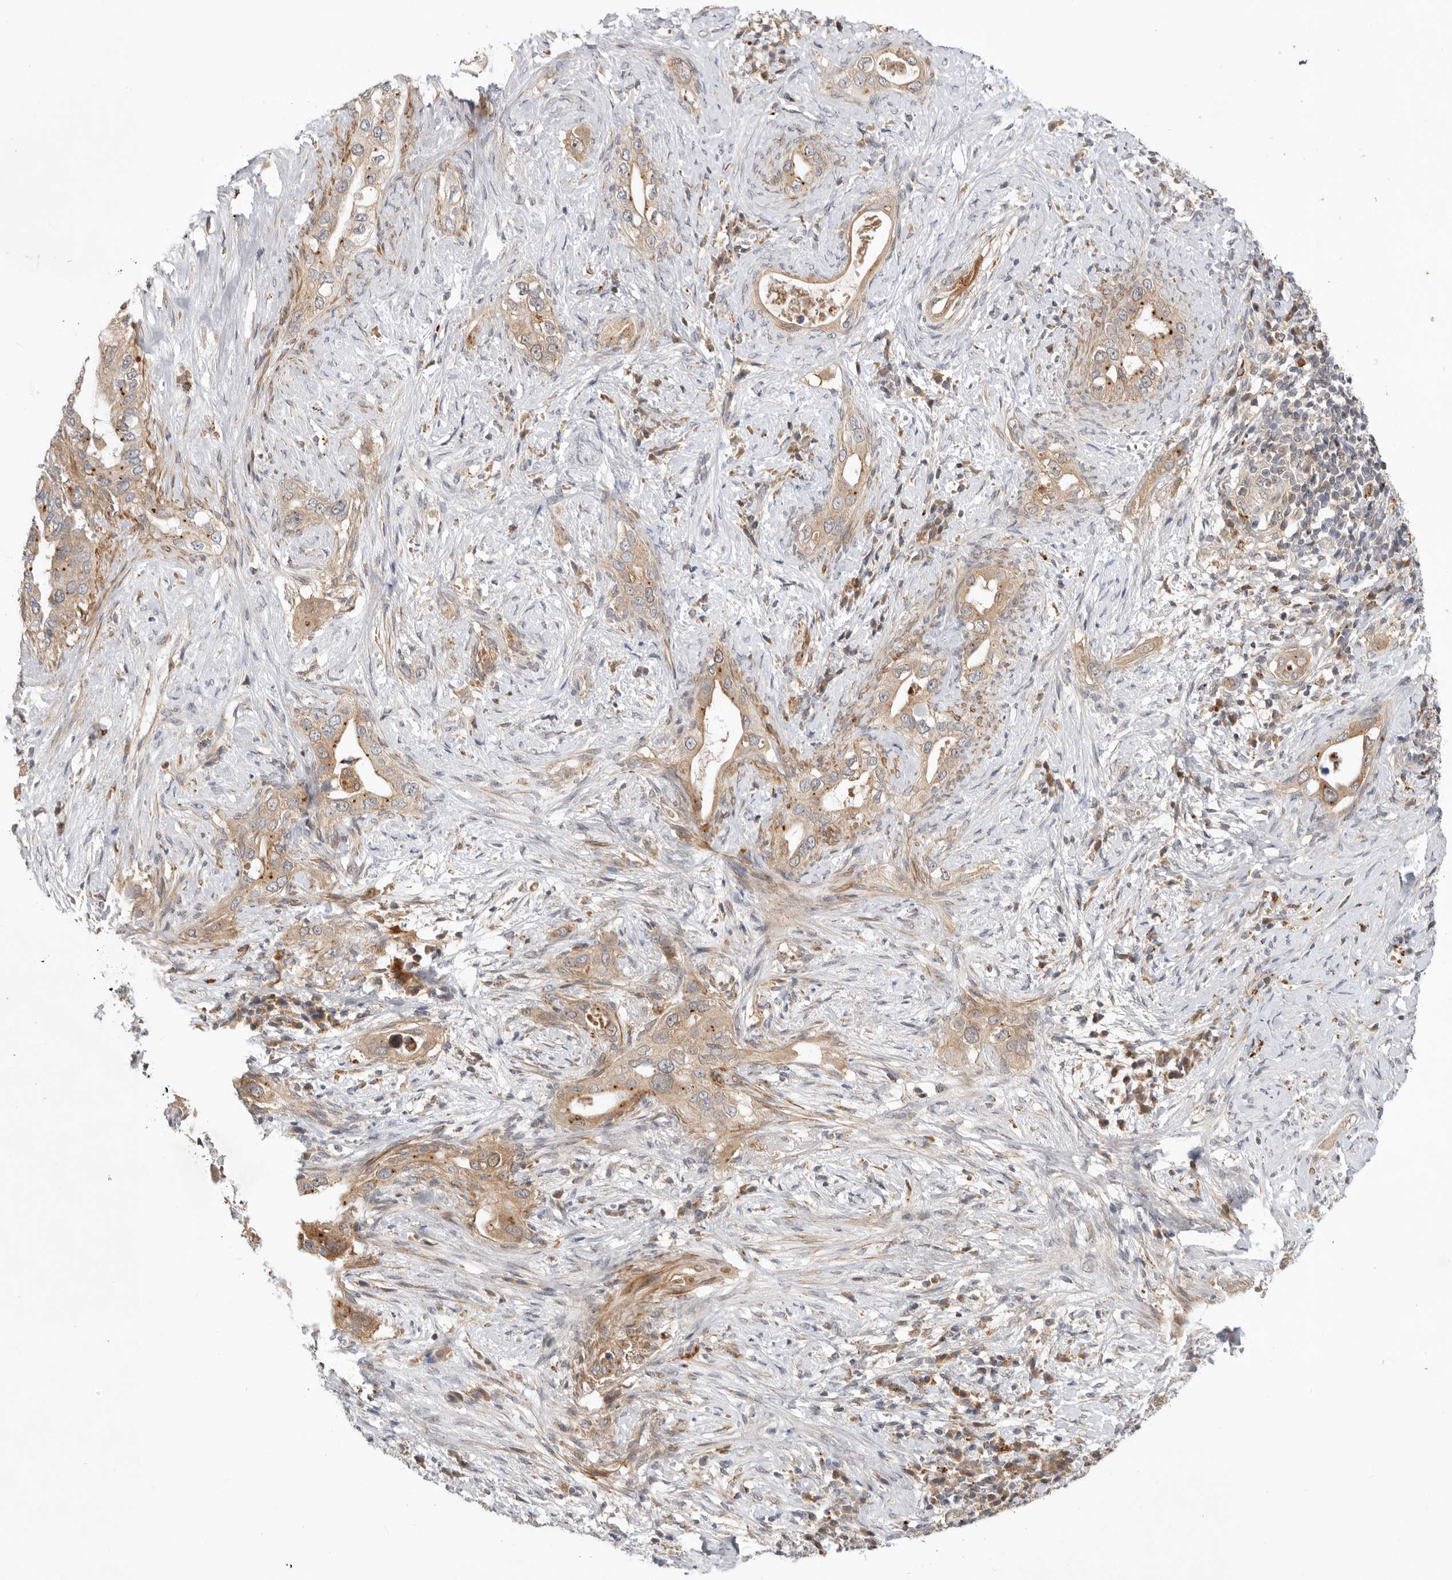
{"staining": {"intensity": "weak", "quantity": ">75%", "location": "cytoplasmic/membranous"}, "tissue": "pancreatic cancer", "cell_type": "Tumor cells", "image_type": "cancer", "snomed": [{"axis": "morphology", "description": "Inflammation, NOS"}, {"axis": "morphology", "description": "Adenocarcinoma, NOS"}, {"axis": "topography", "description": "Pancreas"}], "caption": "A low amount of weak cytoplasmic/membranous positivity is present in about >75% of tumor cells in adenocarcinoma (pancreatic) tissue. The staining was performed using DAB (3,3'-diaminobenzidine) to visualize the protein expression in brown, while the nuclei were stained in blue with hematoxylin (Magnification: 20x).", "gene": "GNE", "patient": {"sex": "female", "age": 56}}